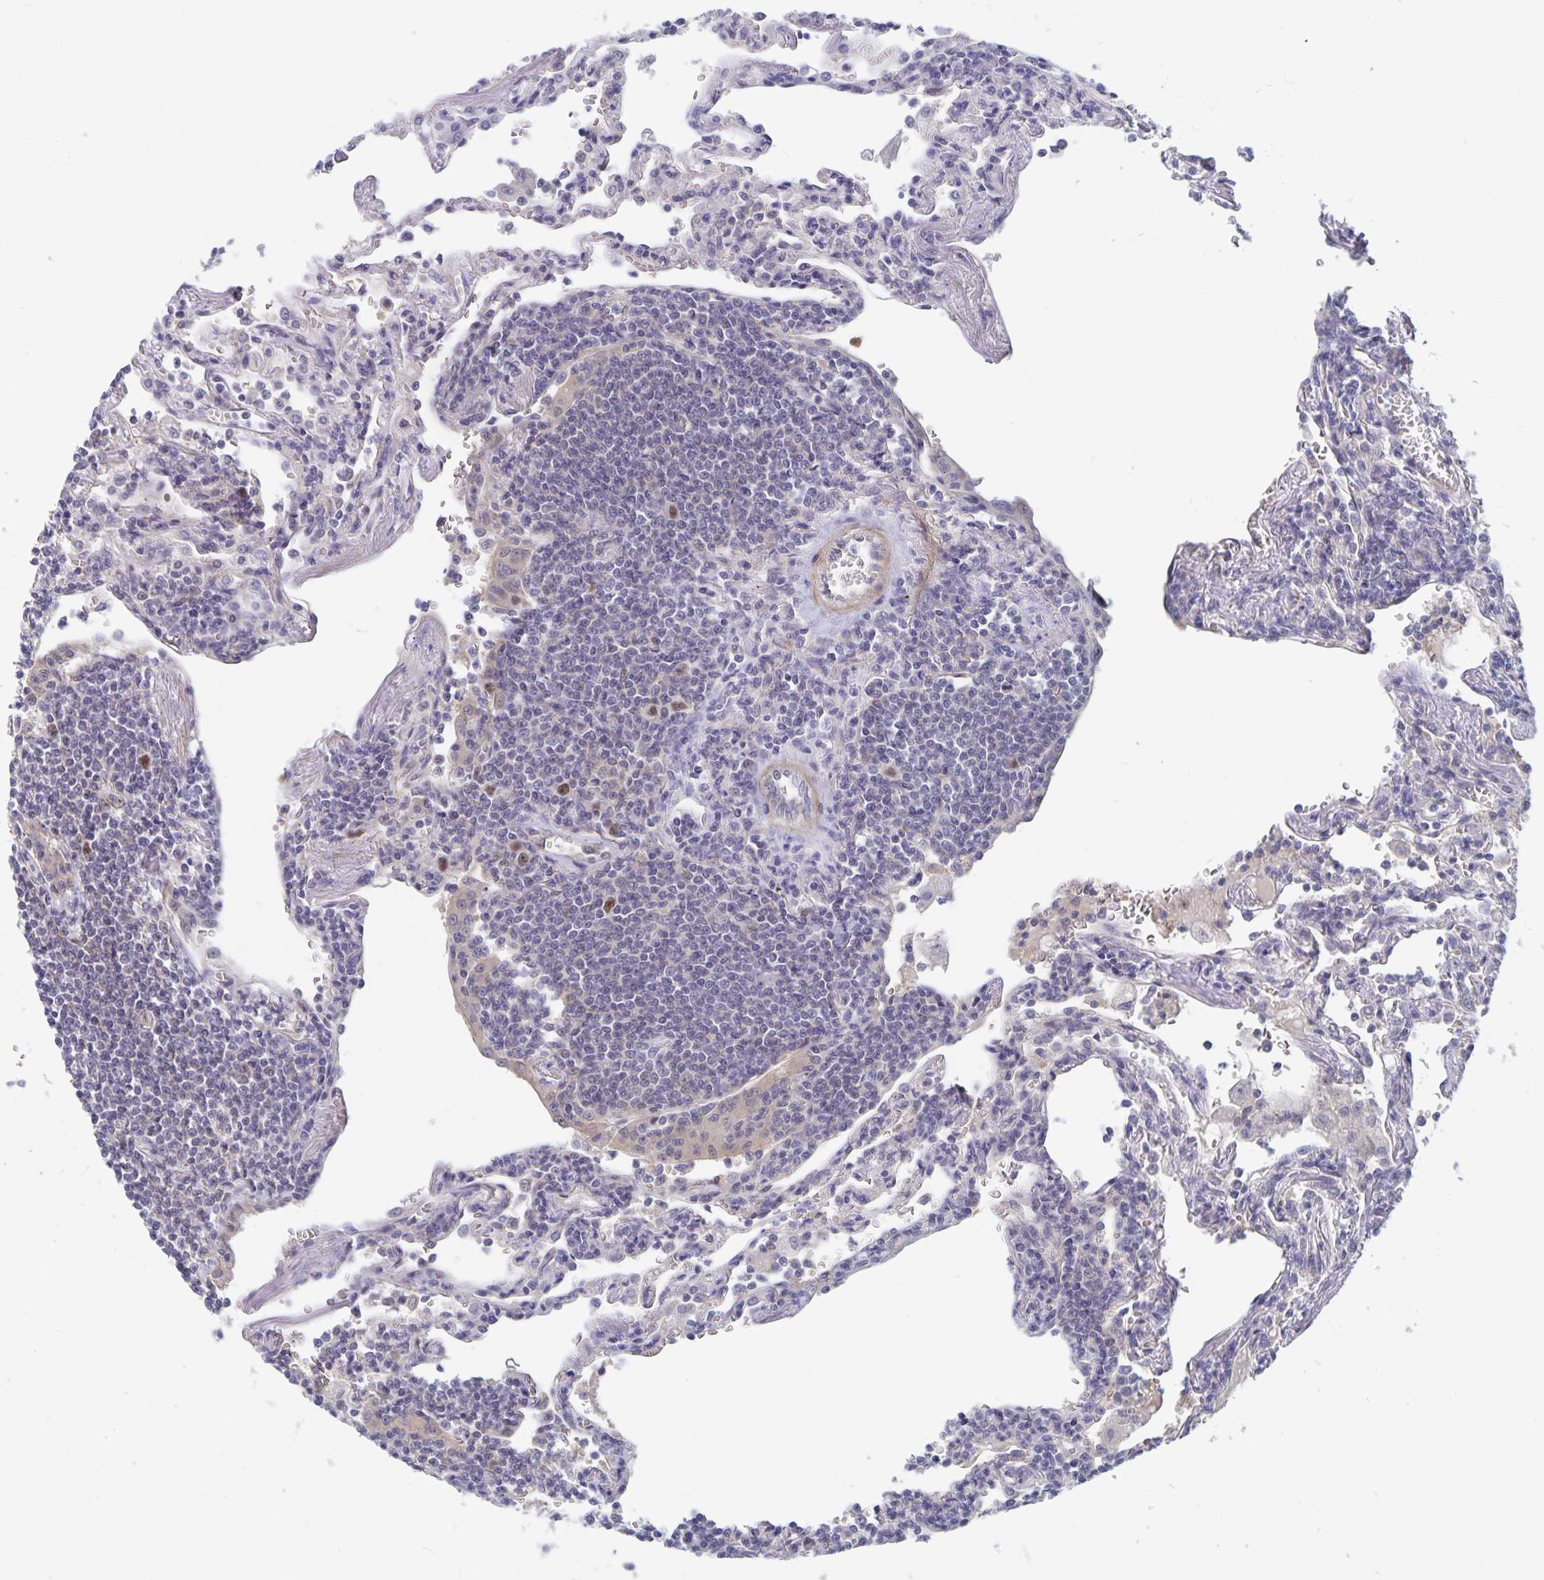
{"staining": {"intensity": "negative", "quantity": "none", "location": "none"}, "tissue": "lymphoma", "cell_type": "Tumor cells", "image_type": "cancer", "snomed": [{"axis": "morphology", "description": "Malignant lymphoma, non-Hodgkin's type, Low grade"}, {"axis": "topography", "description": "Lung"}], "caption": "DAB (3,3'-diaminobenzidine) immunohistochemical staining of human lymphoma displays no significant expression in tumor cells.", "gene": "BAG6", "patient": {"sex": "female", "age": 71}}